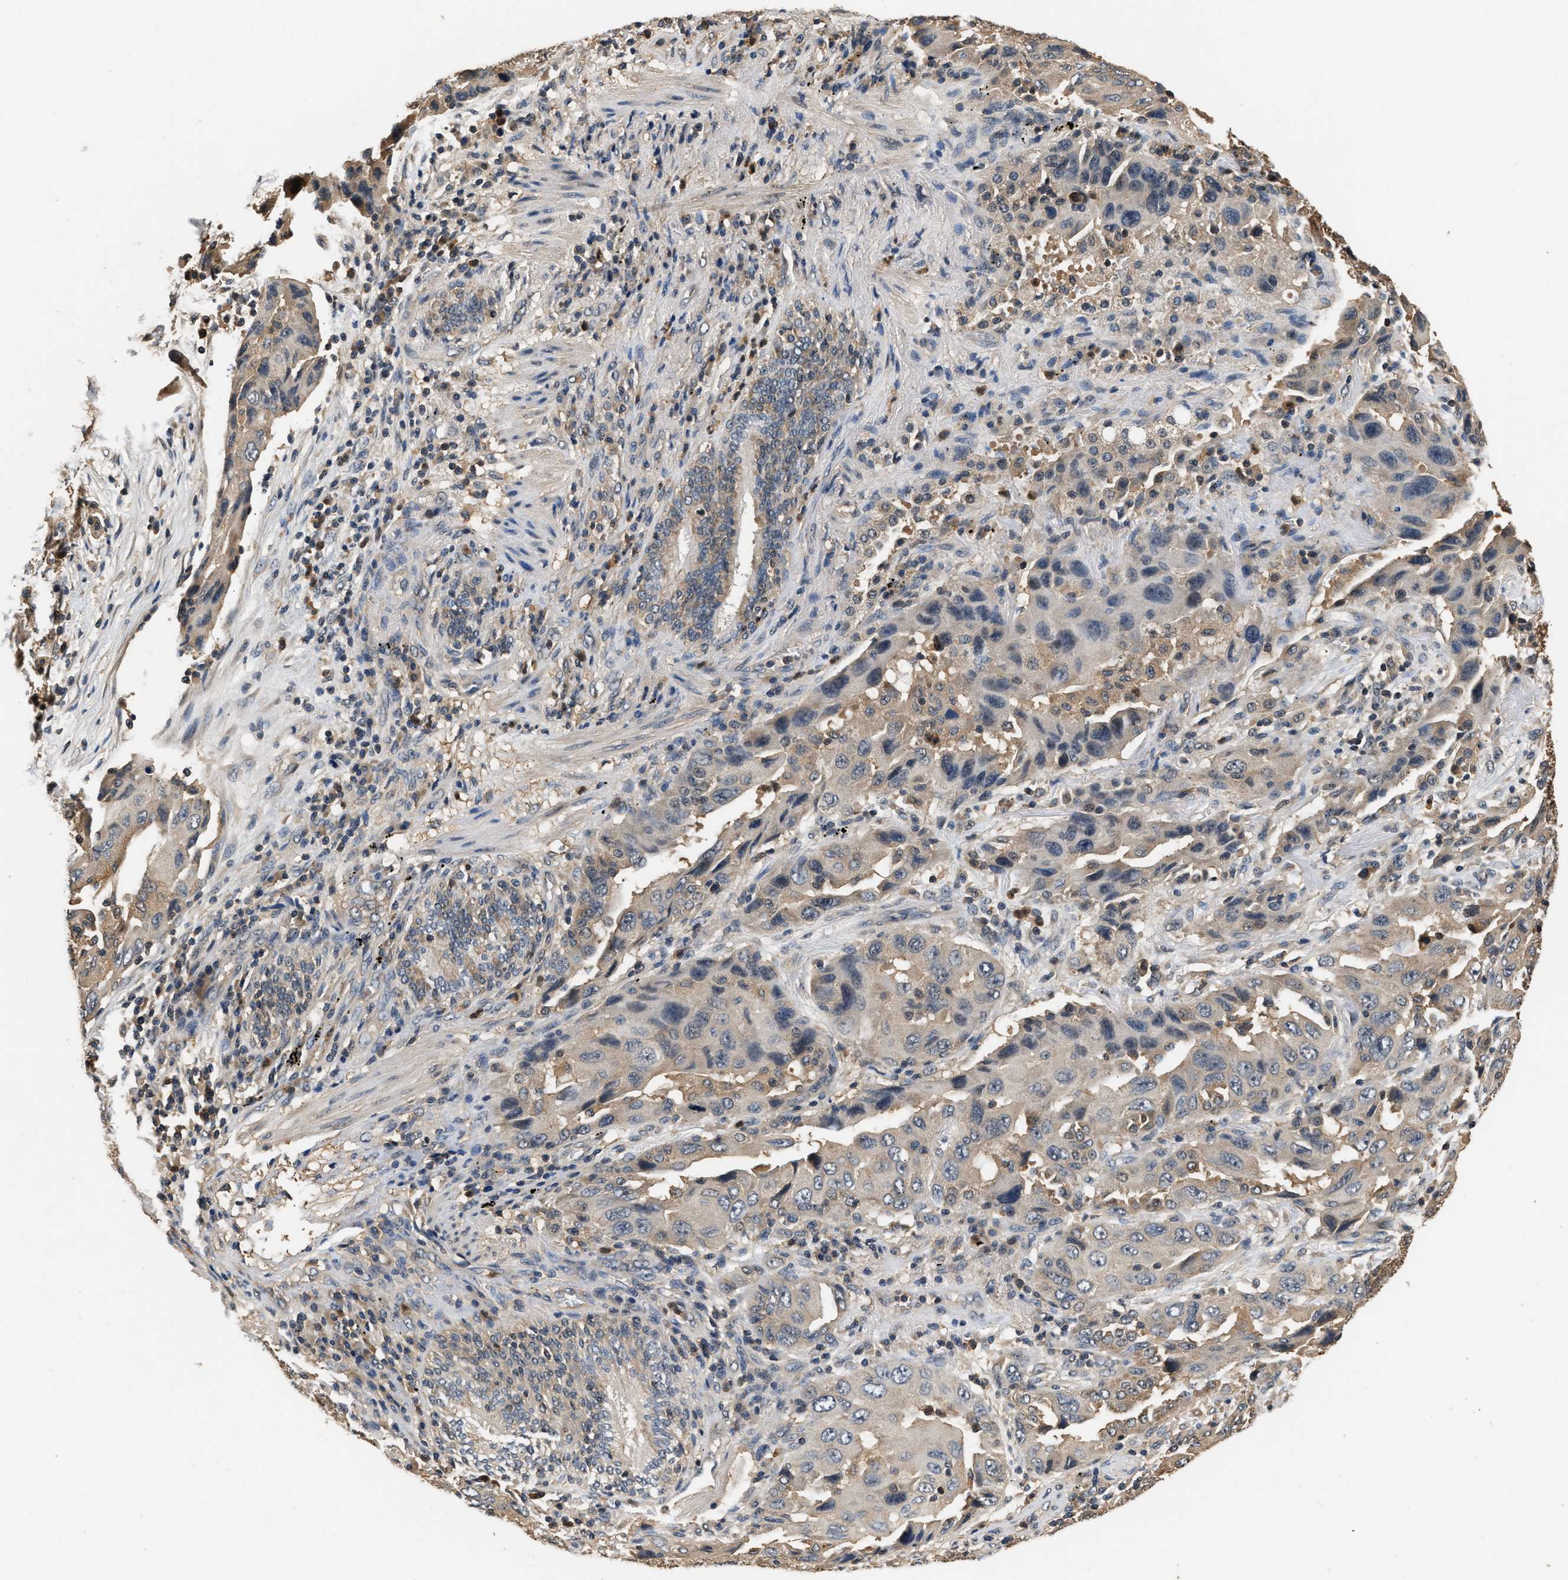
{"staining": {"intensity": "weak", "quantity": "<25%", "location": "cytoplasmic/membranous"}, "tissue": "lung cancer", "cell_type": "Tumor cells", "image_type": "cancer", "snomed": [{"axis": "morphology", "description": "Adenocarcinoma, NOS"}, {"axis": "topography", "description": "Lung"}], "caption": "IHC micrograph of human lung adenocarcinoma stained for a protein (brown), which demonstrates no staining in tumor cells.", "gene": "GPI", "patient": {"sex": "female", "age": 65}}